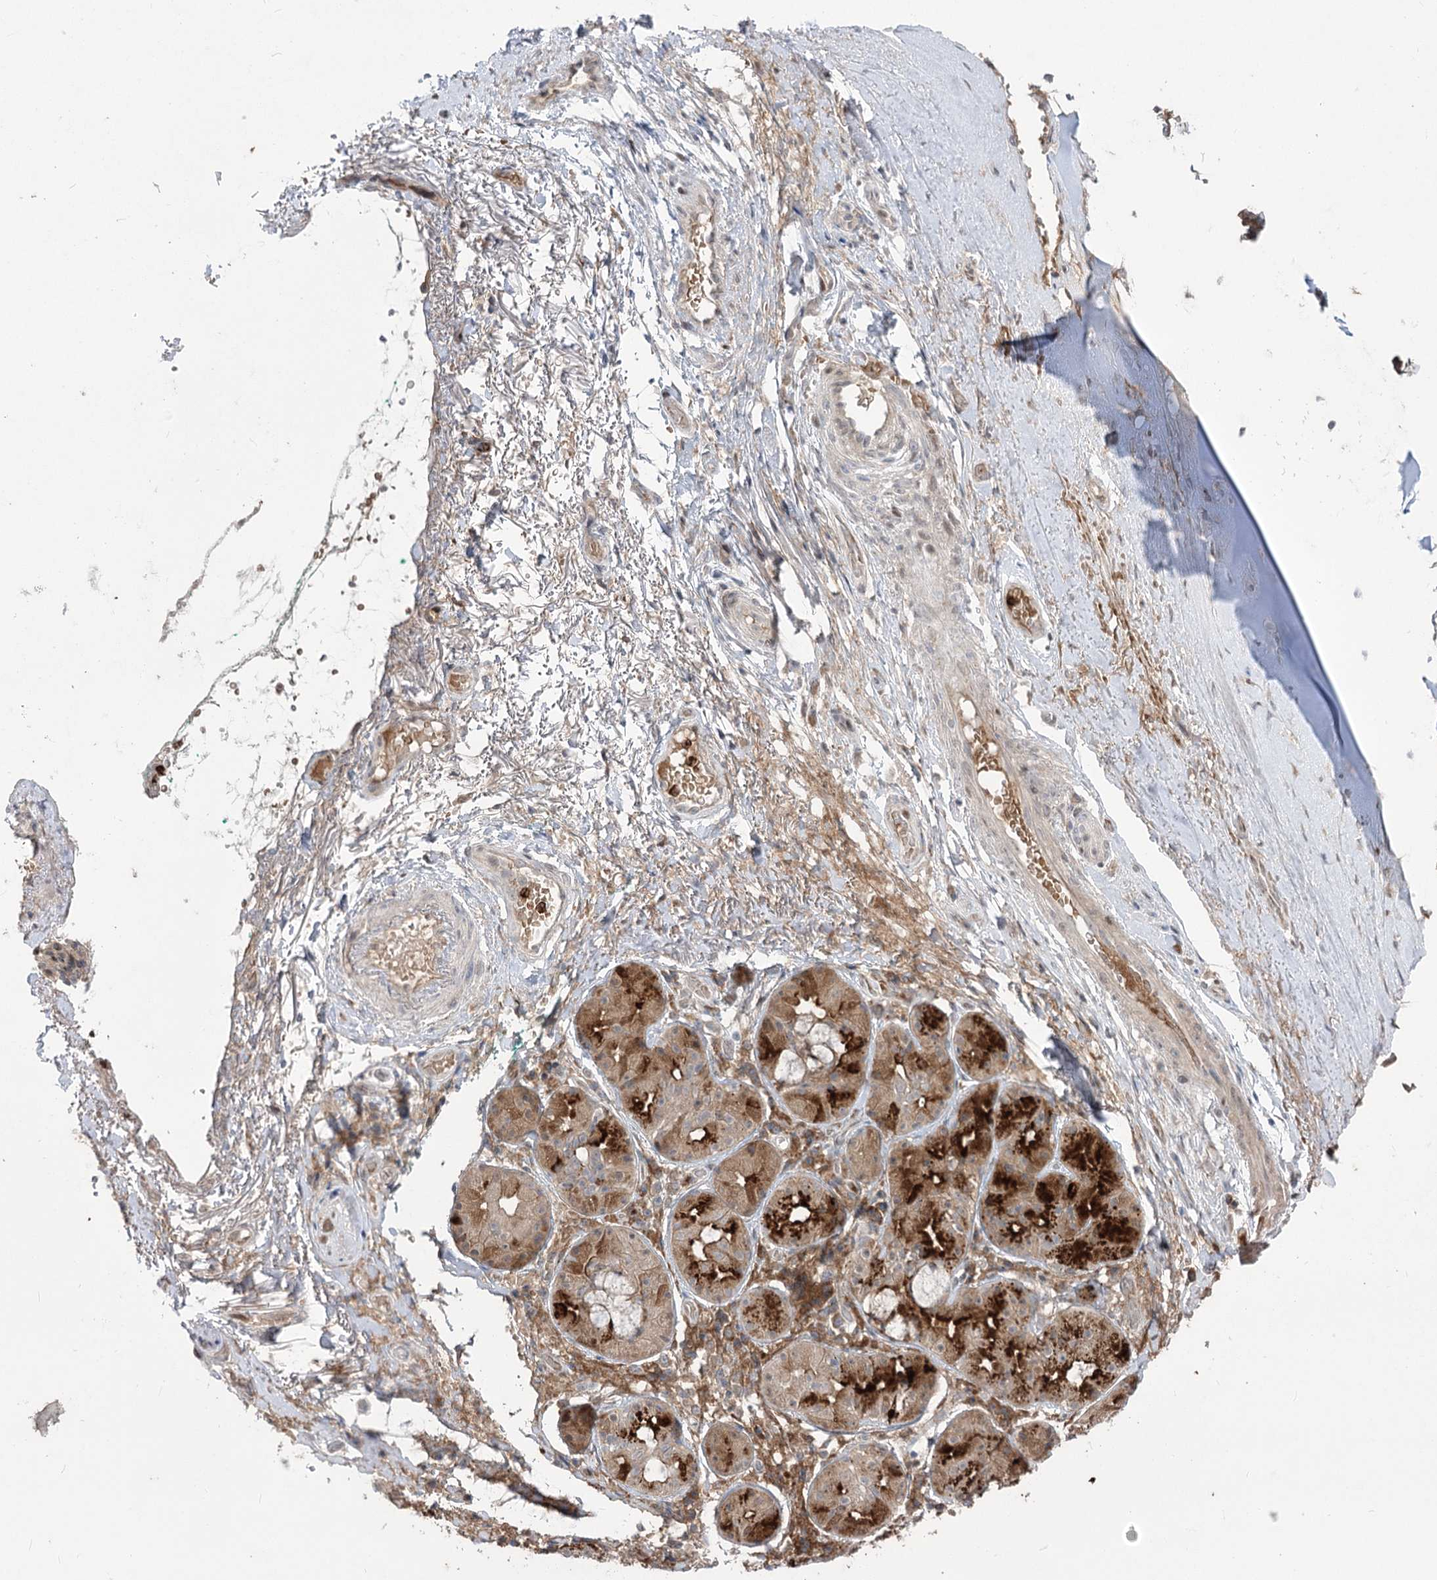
{"staining": {"intensity": "weak", "quantity": ">75%", "location": "cytoplasmic/membranous"}, "tissue": "soft tissue", "cell_type": "Fibroblasts", "image_type": "normal", "snomed": [{"axis": "morphology", "description": "Normal tissue, NOS"}, {"axis": "morphology", "description": "Basal cell carcinoma"}, {"axis": "topography", "description": "Cartilage tissue"}, {"axis": "topography", "description": "Nasopharynx"}, {"axis": "topography", "description": "Oral tissue"}], "caption": "Brown immunohistochemical staining in benign human soft tissue shows weak cytoplasmic/membranous staining in approximately >75% of fibroblasts. (brown staining indicates protein expression, while blue staining denotes nuclei).", "gene": "PLEKHA5", "patient": {"sex": "female", "age": 77}}